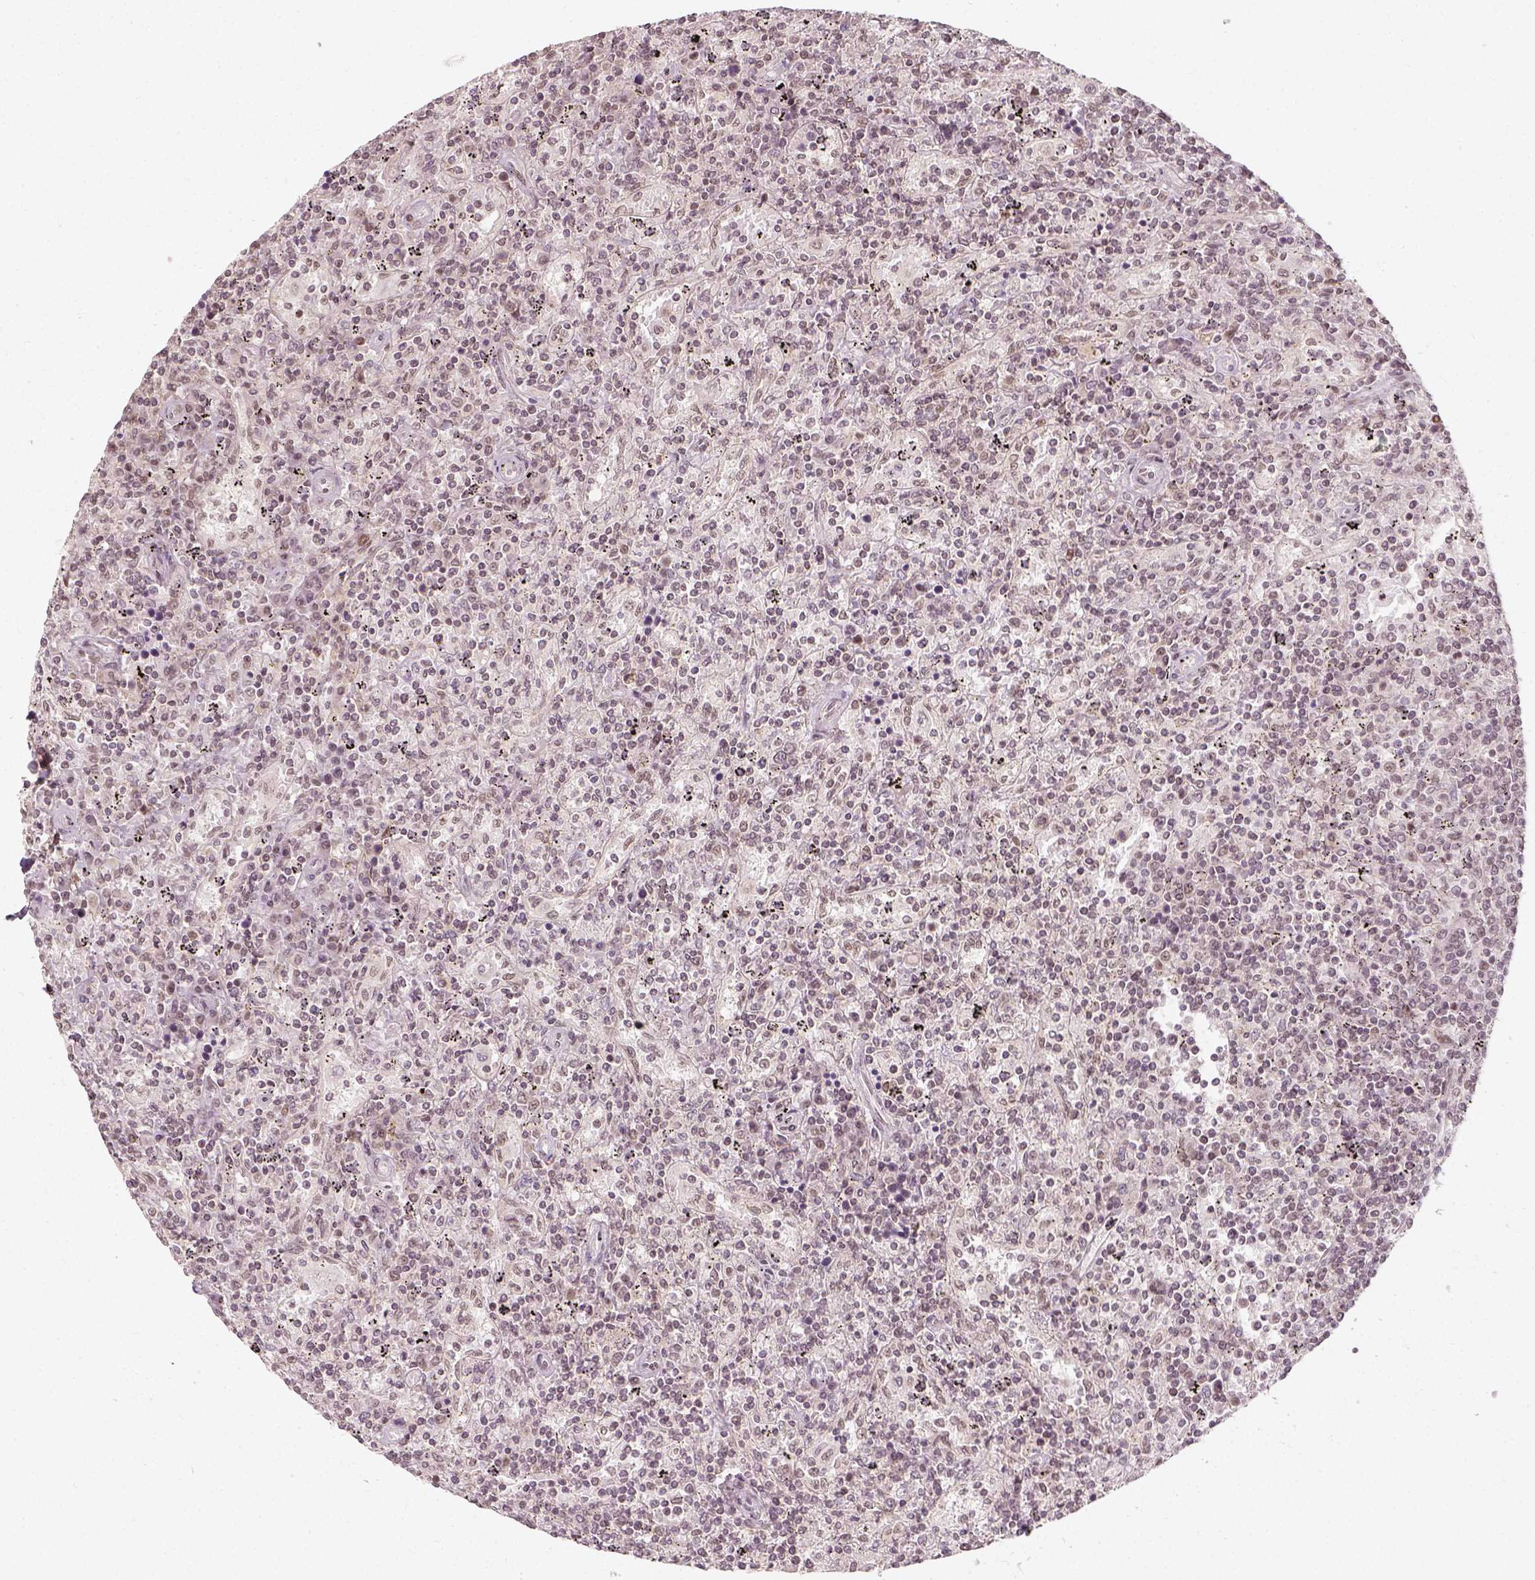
{"staining": {"intensity": "negative", "quantity": "none", "location": "none"}, "tissue": "lymphoma", "cell_type": "Tumor cells", "image_type": "cancer", "snomed": [{"axis": "morphology", "description": "Malignant lymphoma, non-Hodgkin's type, Low grade"}, {"axis": "topography", "description": "Spleen"}], "caption": "Tumor cells are negative for protein expression in human malignant lymphoma, non-Hodgkin's type (low-grade). The staining is performed using DAB (3,3'-diaminobenzidine) brown chromogen with nuclei counter-stained in using hematoxylin.", "gene": "ZMAT3", "patient": {"sex": "male", "age": 62}}